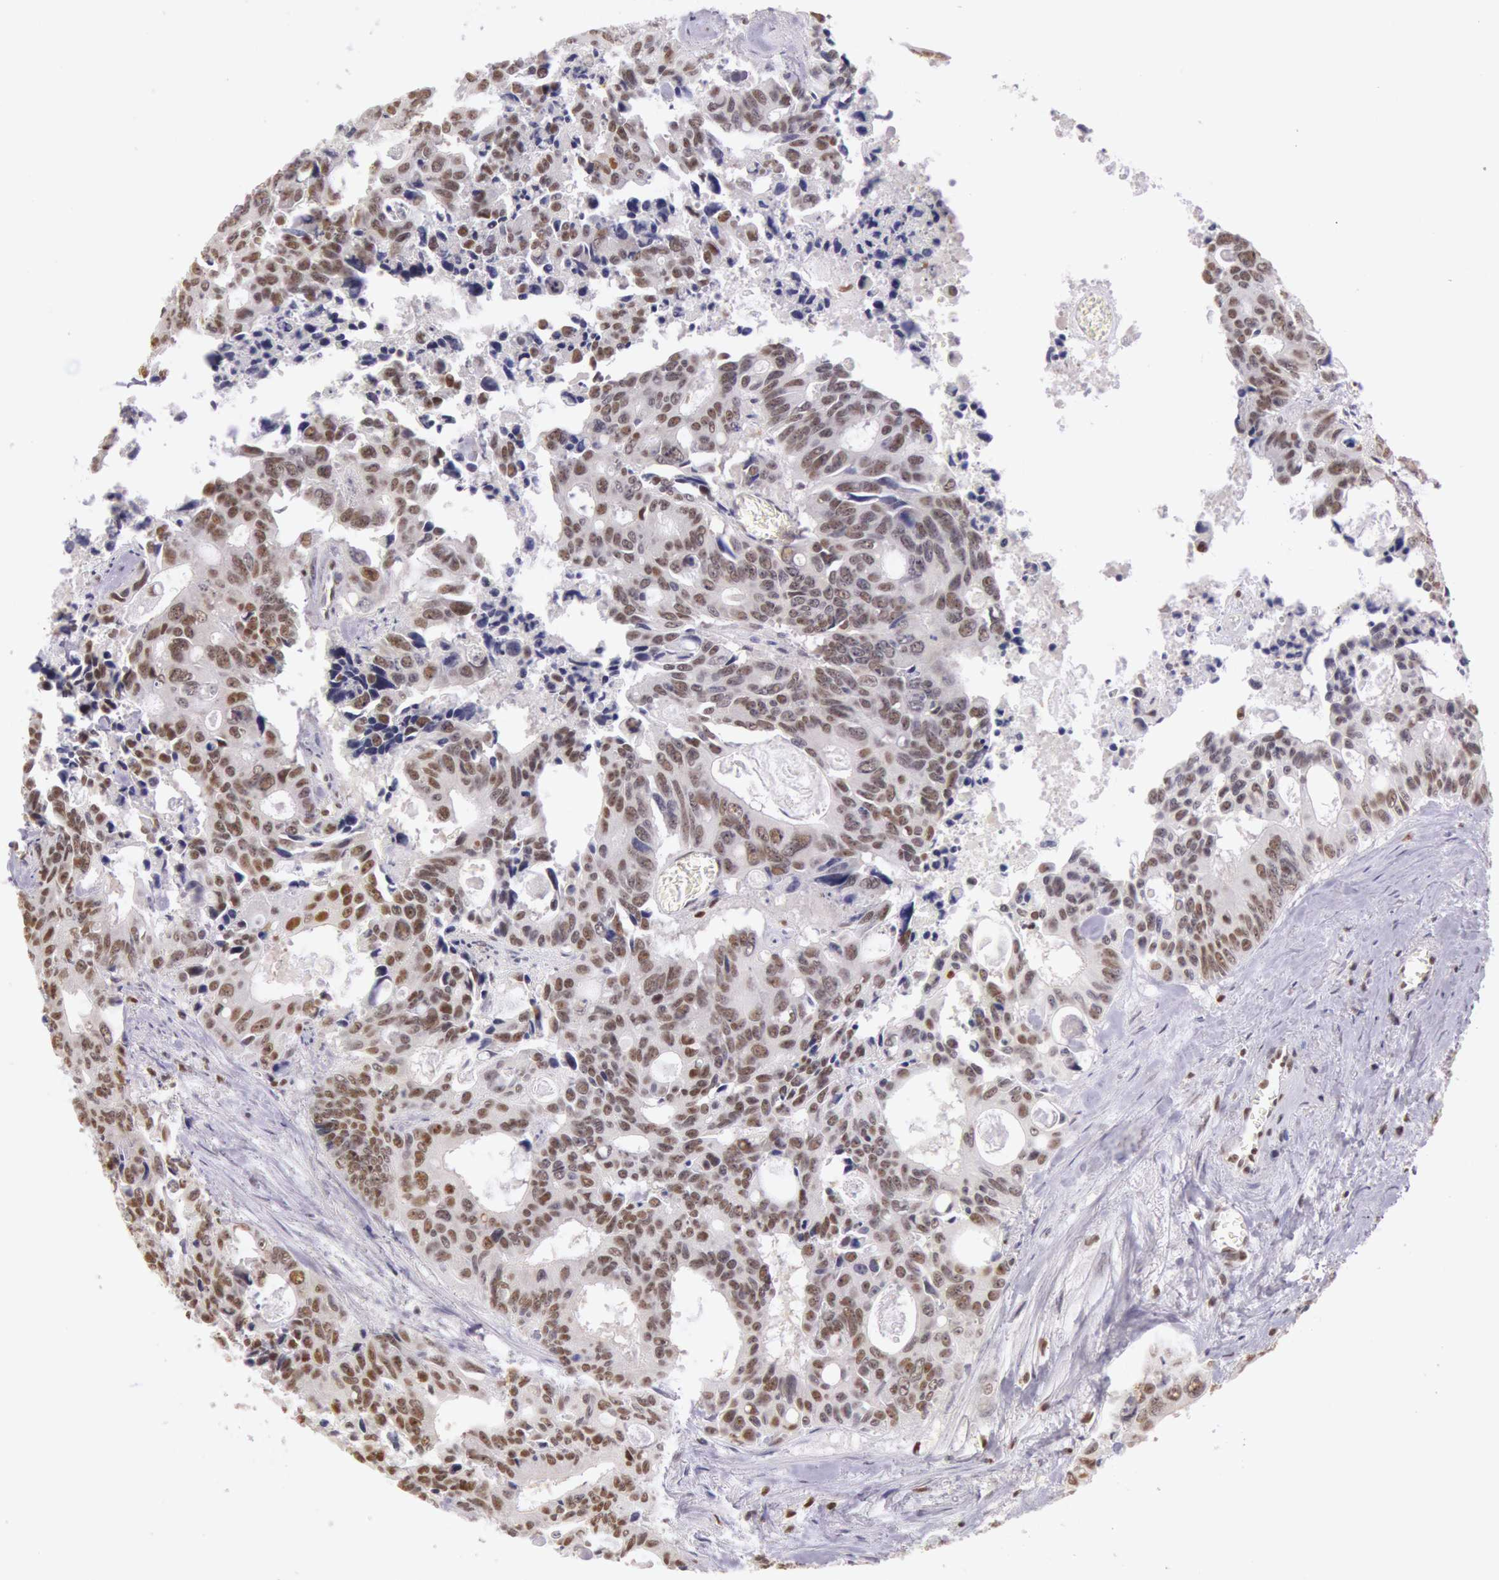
{"staining": {"intensity": "moderate", "quantity": "25%-75%", "location": "nuclear"}, "tissue": "colorectal cancer", "cell_type": "Tumor cells", "image_type": "cancer", "snomed": [{"axis": "morphology", "description": "Adenocarcinoma, NOS"}, {"axis": "topography", "description": "Rectum"}], "caption": "Immunohistochemical staining of colorectal cancer (adenocarcinoma) demonstrates medium levels of moderate nuclear protein staining in approximately 25%-75% of tumor cells.", "gene": "ESS2", "patient": {"sex": "male", "age": 76}}